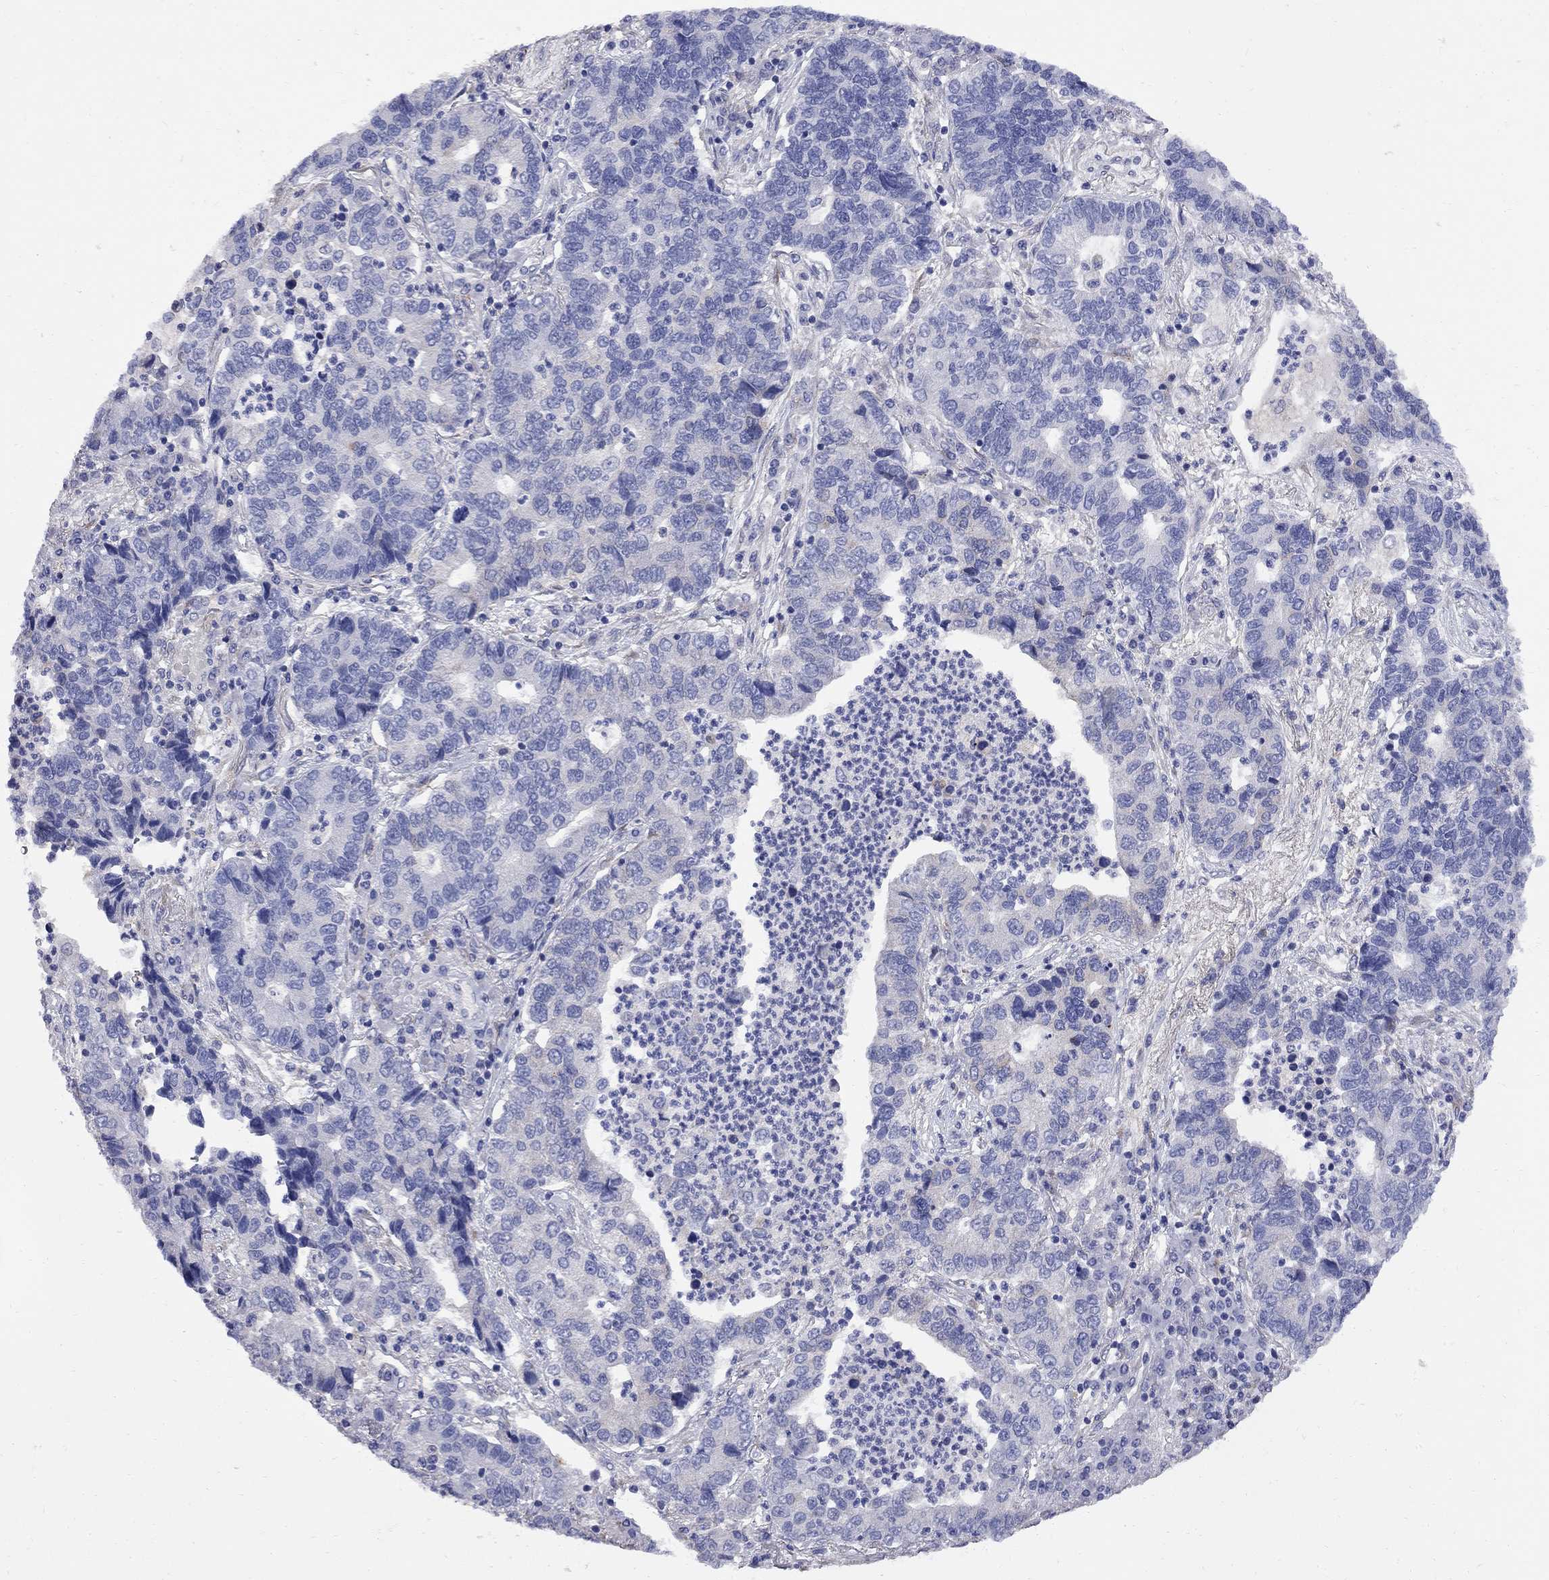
{"staining": {"intensity": "negative", "quantity": "none", "location": "none"}, "tissue": "lung cancer", "cell_type": "Tumor cells", "image_type": "cancer", "snomed": [{"axis": "morphology", "description": "Adenocarcinoma, NOS"}, {"axis": "topography", "description": "Lung"}], "caption": "This is a image of immunohistochemistry (IHC) staining of lung cancer (adenocarcinoma), which shows no expression in tumor cells. (Brightfield microscopy of DAB immunohistochemistry (IHC) at high magnification).", "gene": "MTHFR", "patient": {"sex": "female", "age": 57}}